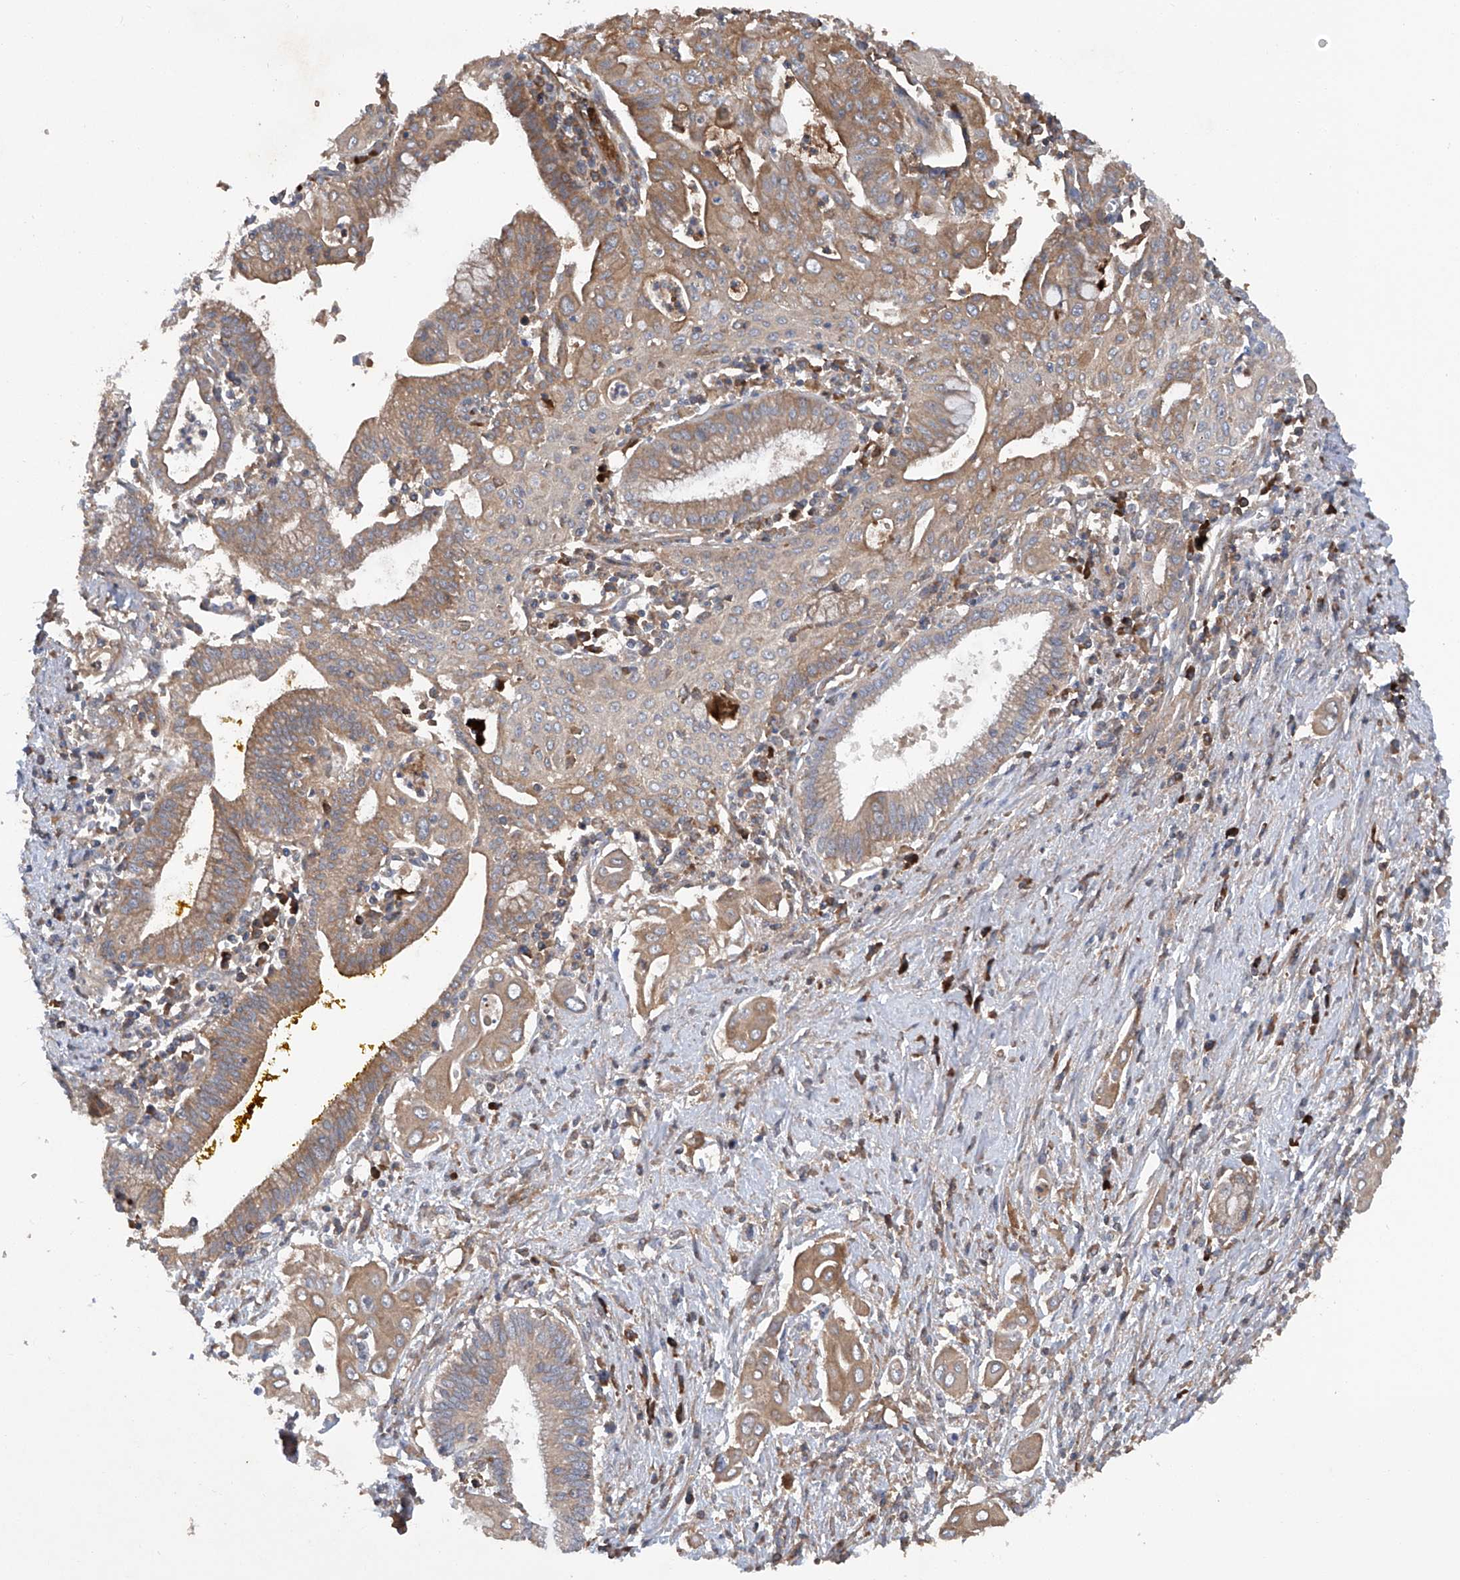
{"staining": {"intensity": "moderate", "quantity": "25%-75%", "location": "cytoplasmic/membranous"}, "tissue": "pancreatic cancer", "cell_type": "Tumor cells", "image_type": "cancer", "snomed": [{"axis": "morphology", "description": "Adenocarcinoma, NOS"}, {"axis": "topography", "description": "Pancreas"}], "caption": "An immunohistochemistry photomicrograph of neoplastic tissue is shown. Protein staining in brown shows moderate cytoplasmic/membranous positivity in adenocarcinoma (pancreatic) within tumor cells. (DAB IHC, brown staining for protein, blue staining for nuclei).", "gene": "ASCC3", "patient": {"sex": "male", "age": 58}}